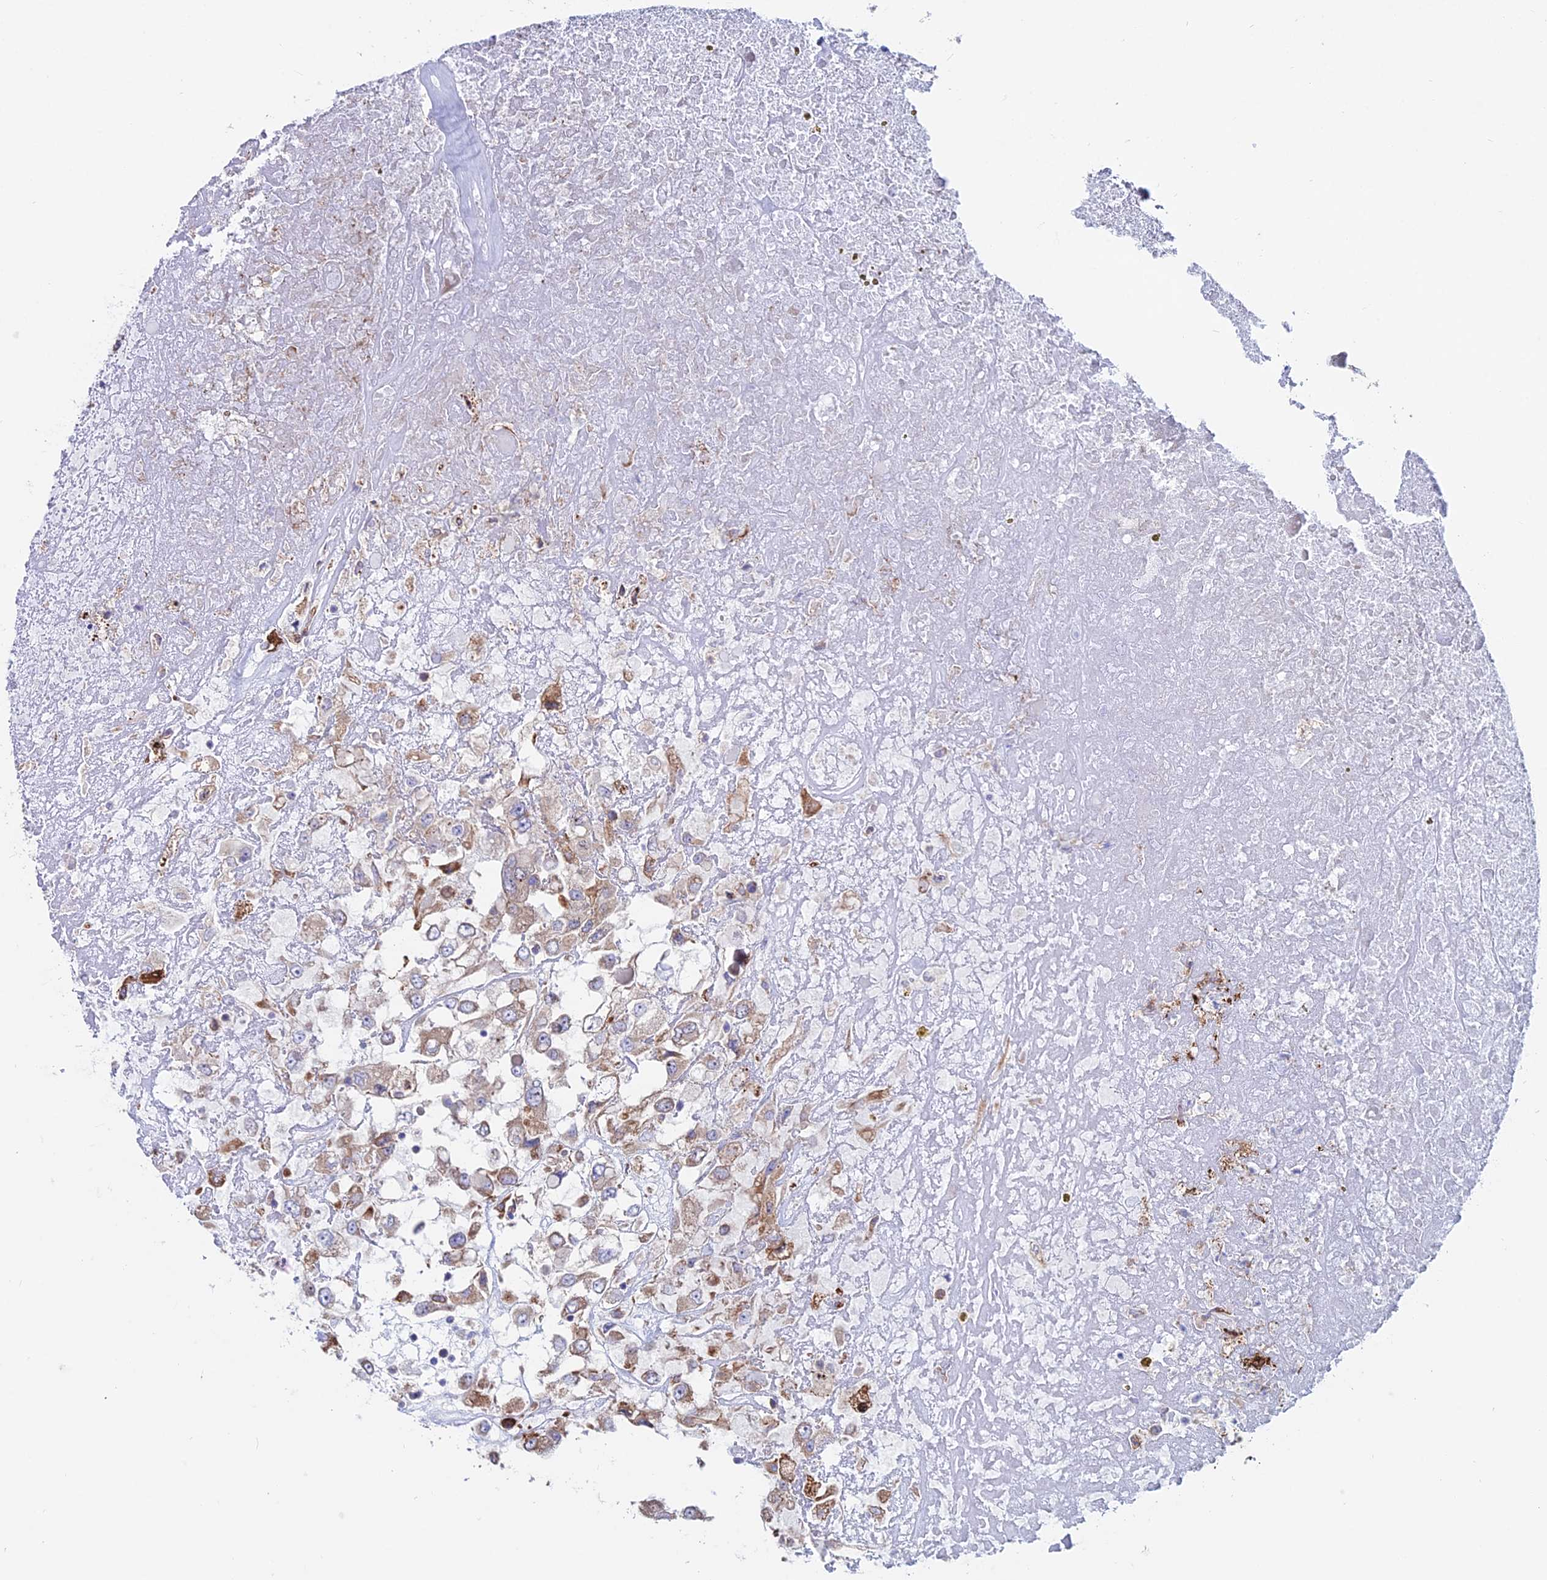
{"staining": {"intensity": "moderate", "quantity": "<25%", "location": "cytoplasmic/membranous"}, "tissue": "renal cancer", "cell_type": "Tumor cells", "image_type": "cancer", "snomed": [{"axis": "morphology", "description": "Adenocarcinoma, NOS"}, {"axis": "topography", "description": "Kidney"}], "caption": "There is low levels of moderate cytoplasmic/membranous staining in tumor cells of renal adenocarcinoma, as demonstrated by immunohistochemical staining (brown color).", "gene": "EIF3K", "patient": {"sex": "female", "age": 52}}